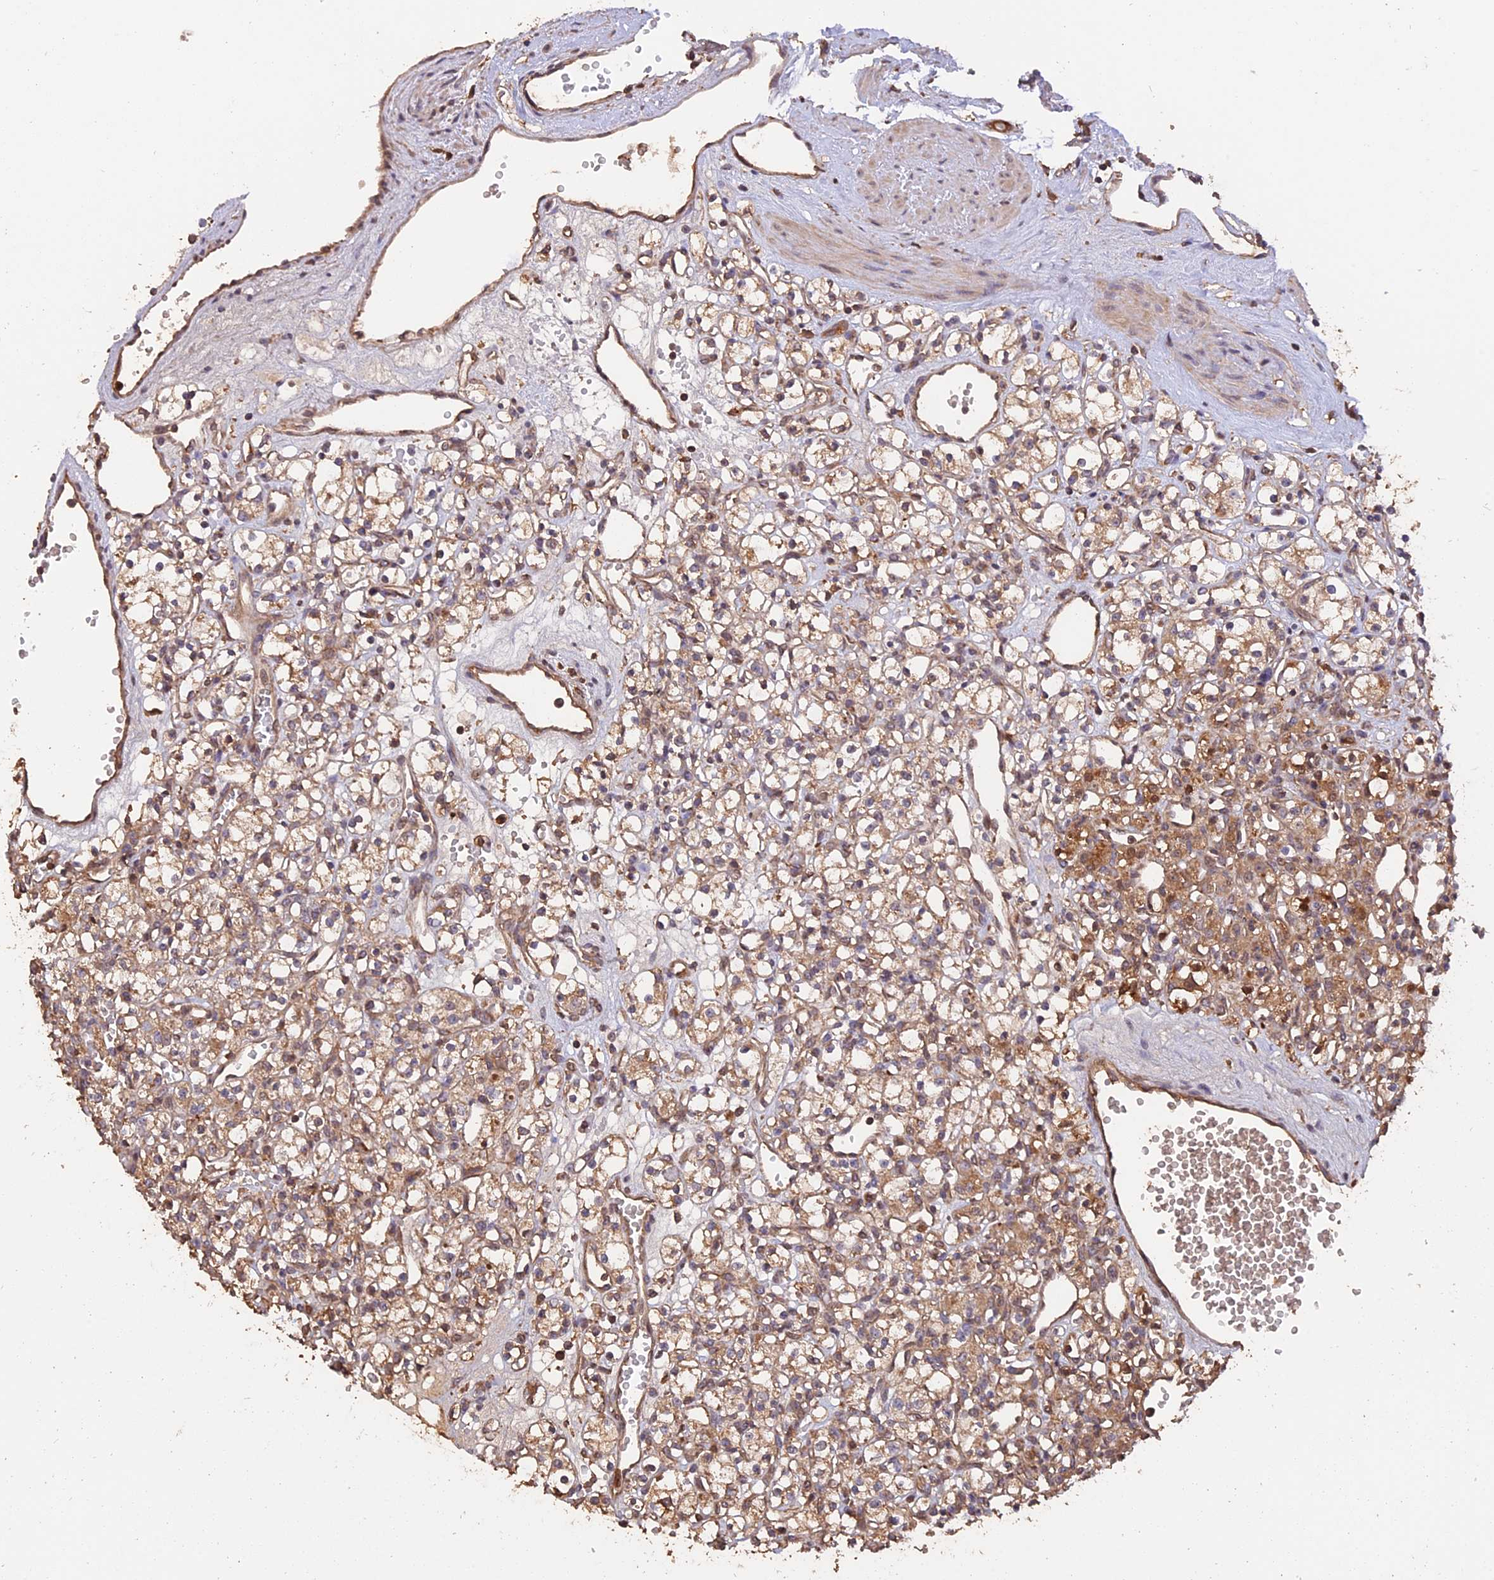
{"staining": {"intensity": "moderate", "quantity": ">75%", "location": "cytoplasmic/membranous"}, "tissue": "renal cancer", "cell_type": "Tumor cells", "image_type": "cancer", "snomed": [{"axis": "morphology", "description": "Adenocarcinoma, NOS"}, {"axis": "topography", "description": "Kidney"}], "caption": "The photomicrograph shows a brown stain indicating the presence of a protein in the cytoplasmic/membranous of tumor cells in renal cancer.", "gene": "RASAL1", "patient": {"sex": "female", "age": 59}}